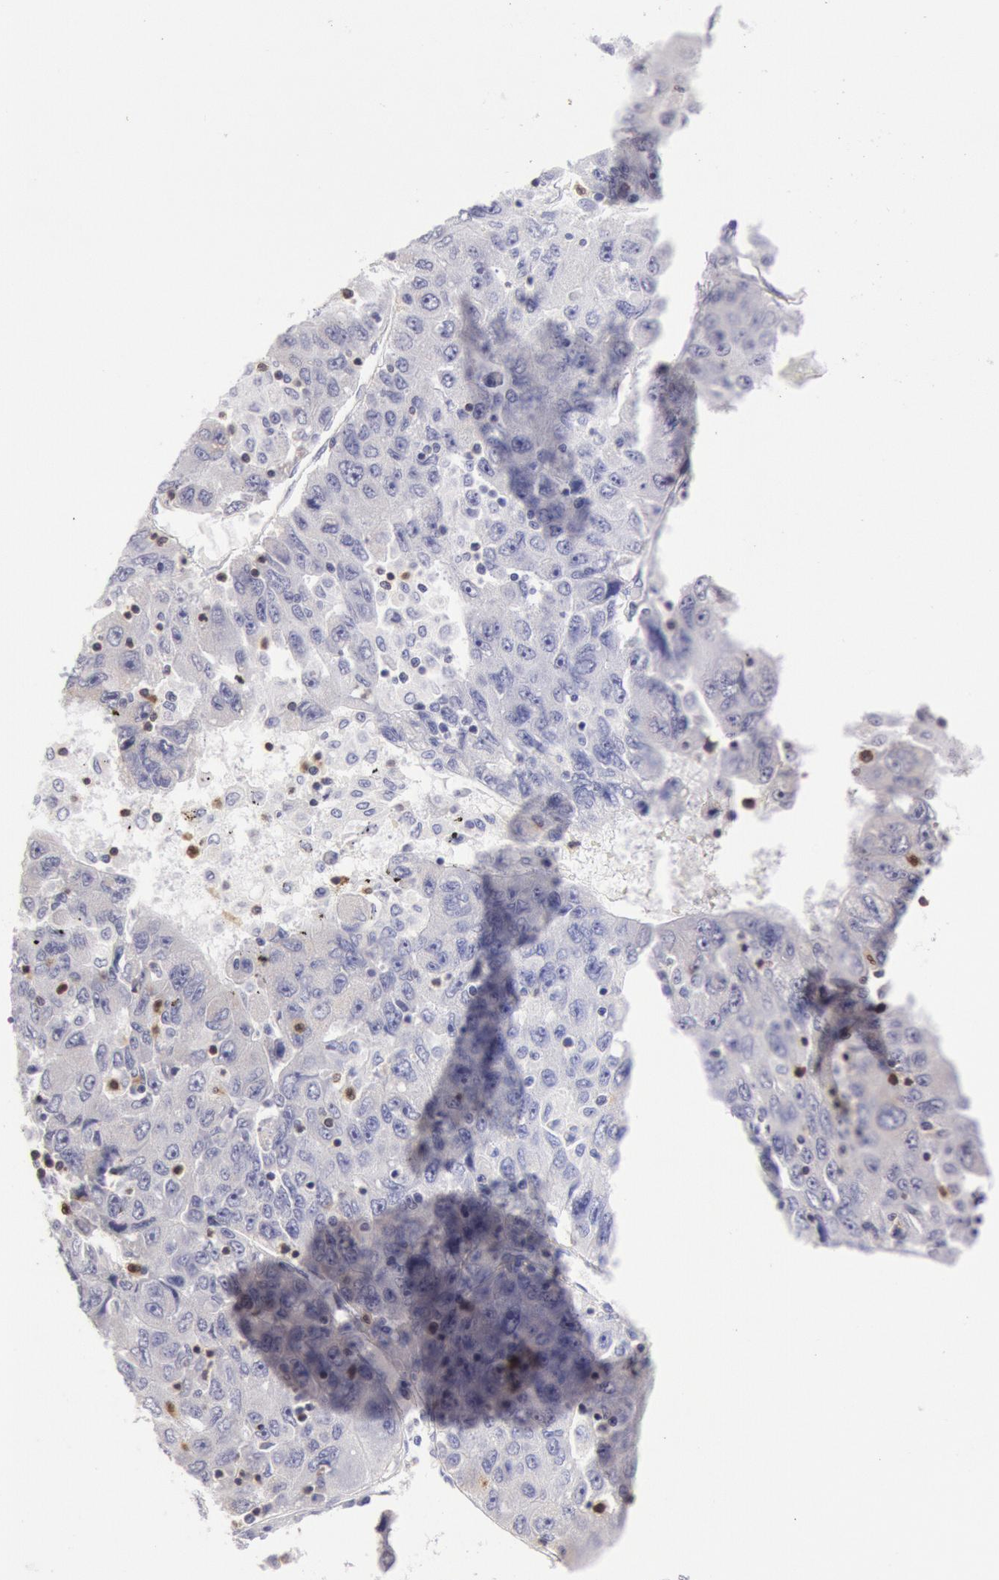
{"staining": {"intensity": "negative", "quantity": "none", "location": "none"}, "tissue": "liver cancer", "cell_type": "Tumor cells", "image_type": "cancer", "snomed": [{"axis": "morphology", "description": "Carcinoma, Hepatocellular, NOS"}, {"axis": "topography", "description": "Liver"}], "caption": "There is no significant expression in tumor cells of liver cancer (hepatocellular carcinoma).", "gene": "RAB27A", "patient": {"sex": "male", "age": 49}}